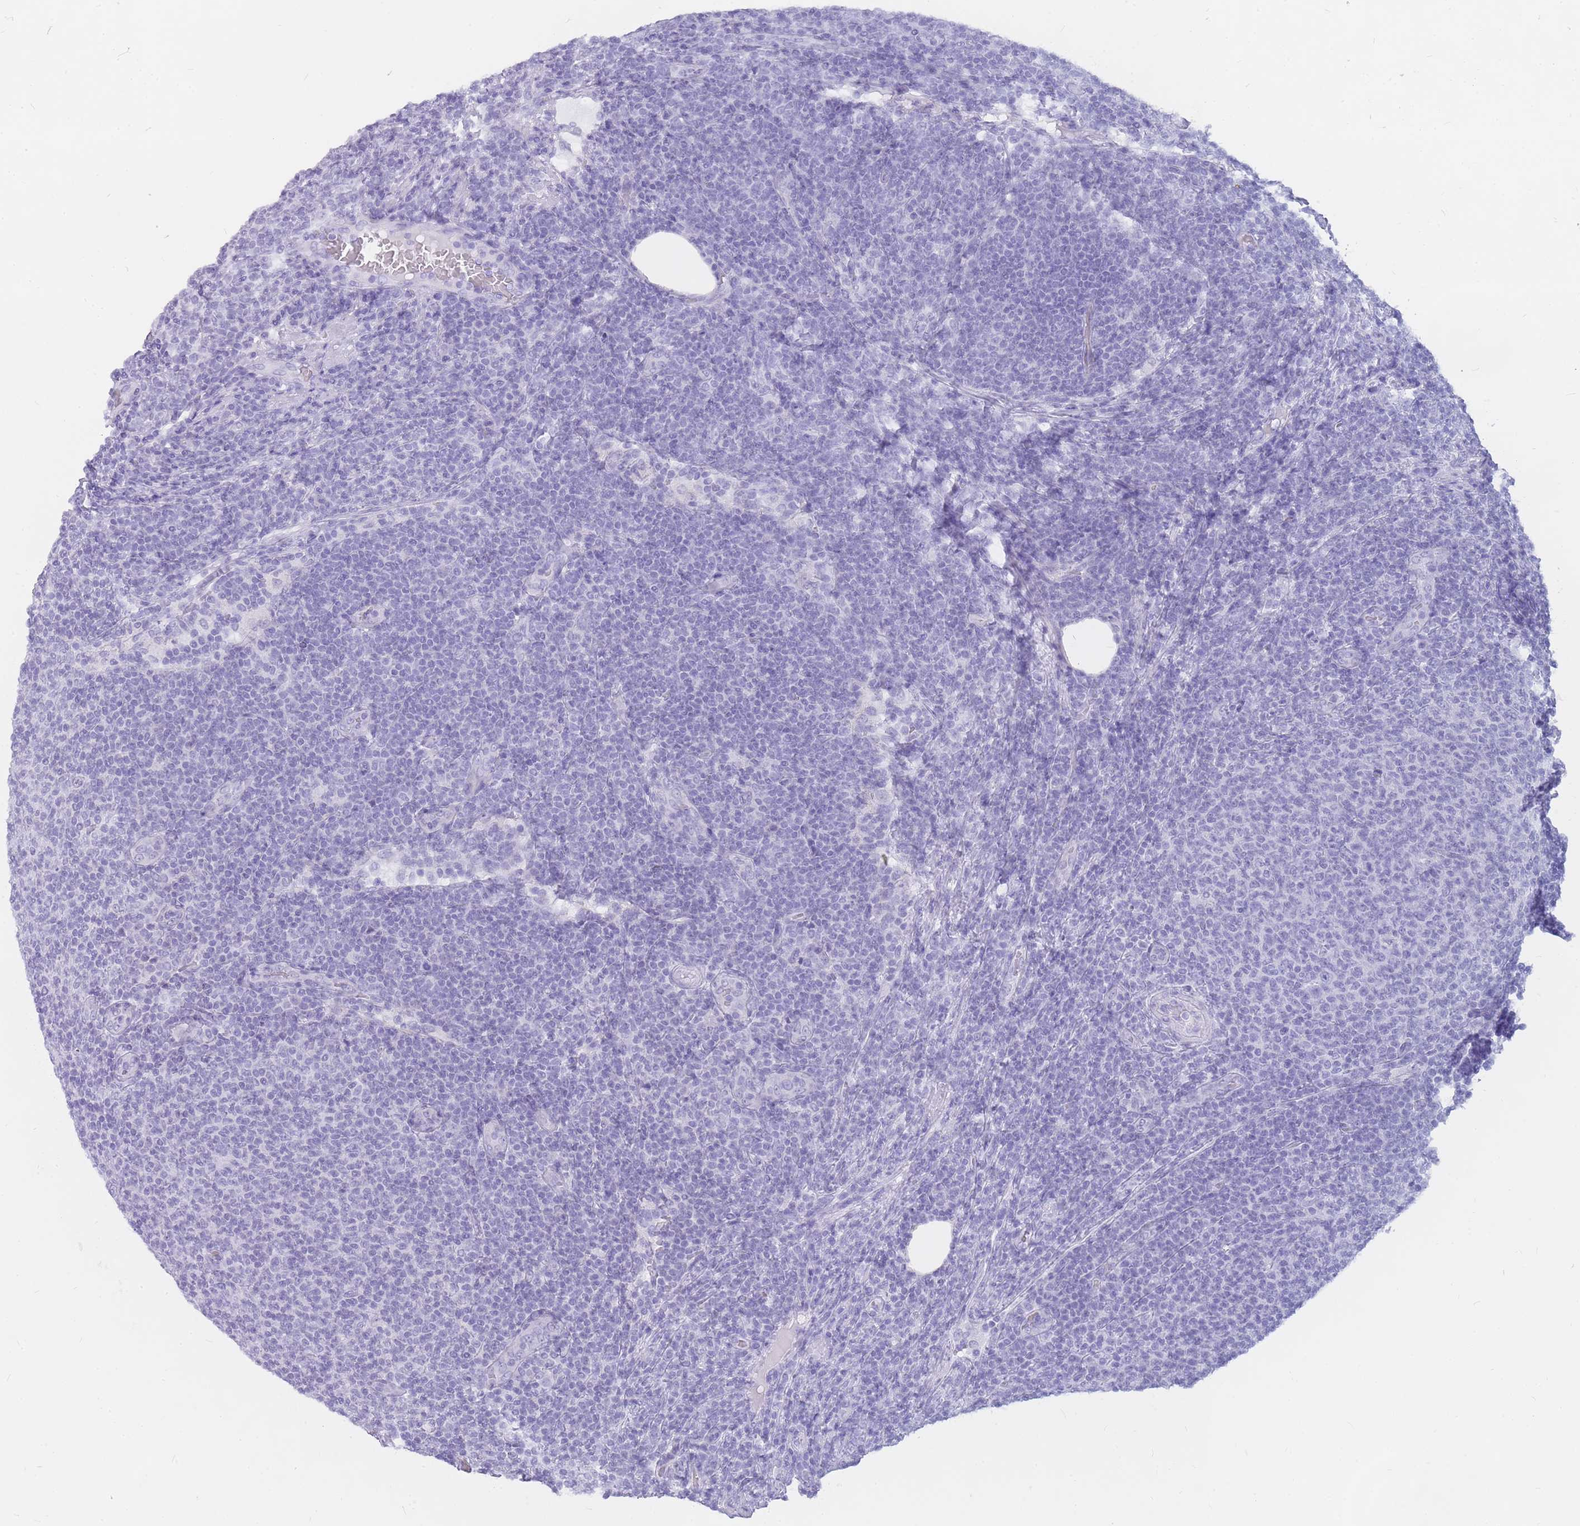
{"staining": {"intensity": "negative", "quantity": "none", "location": "none"}, "tissue": "lymphoma", "cell_type": "Tumor cells", "image_type": "cancer", "snomed": [{"axis": "morphology", "description": "Malignant lymphoma, non-Hodgkin's type, Low grade"}, {"axis": "topography", "description": "Lymph node"}], "caption": "High magnification brightfield microscopy of malignant lymphoma, non-Hodgkin's type (low-grade) stained with DAB (brown) and counterstained with hematoxylin (blue): tumor cells show no significant expression. (Brightfield microscopy of DAB (3,3'-diaminobenzidine) immunohistochemistry at high magnification).", "gene": "INS", "patient": {"sex": "male", "age": 66}}